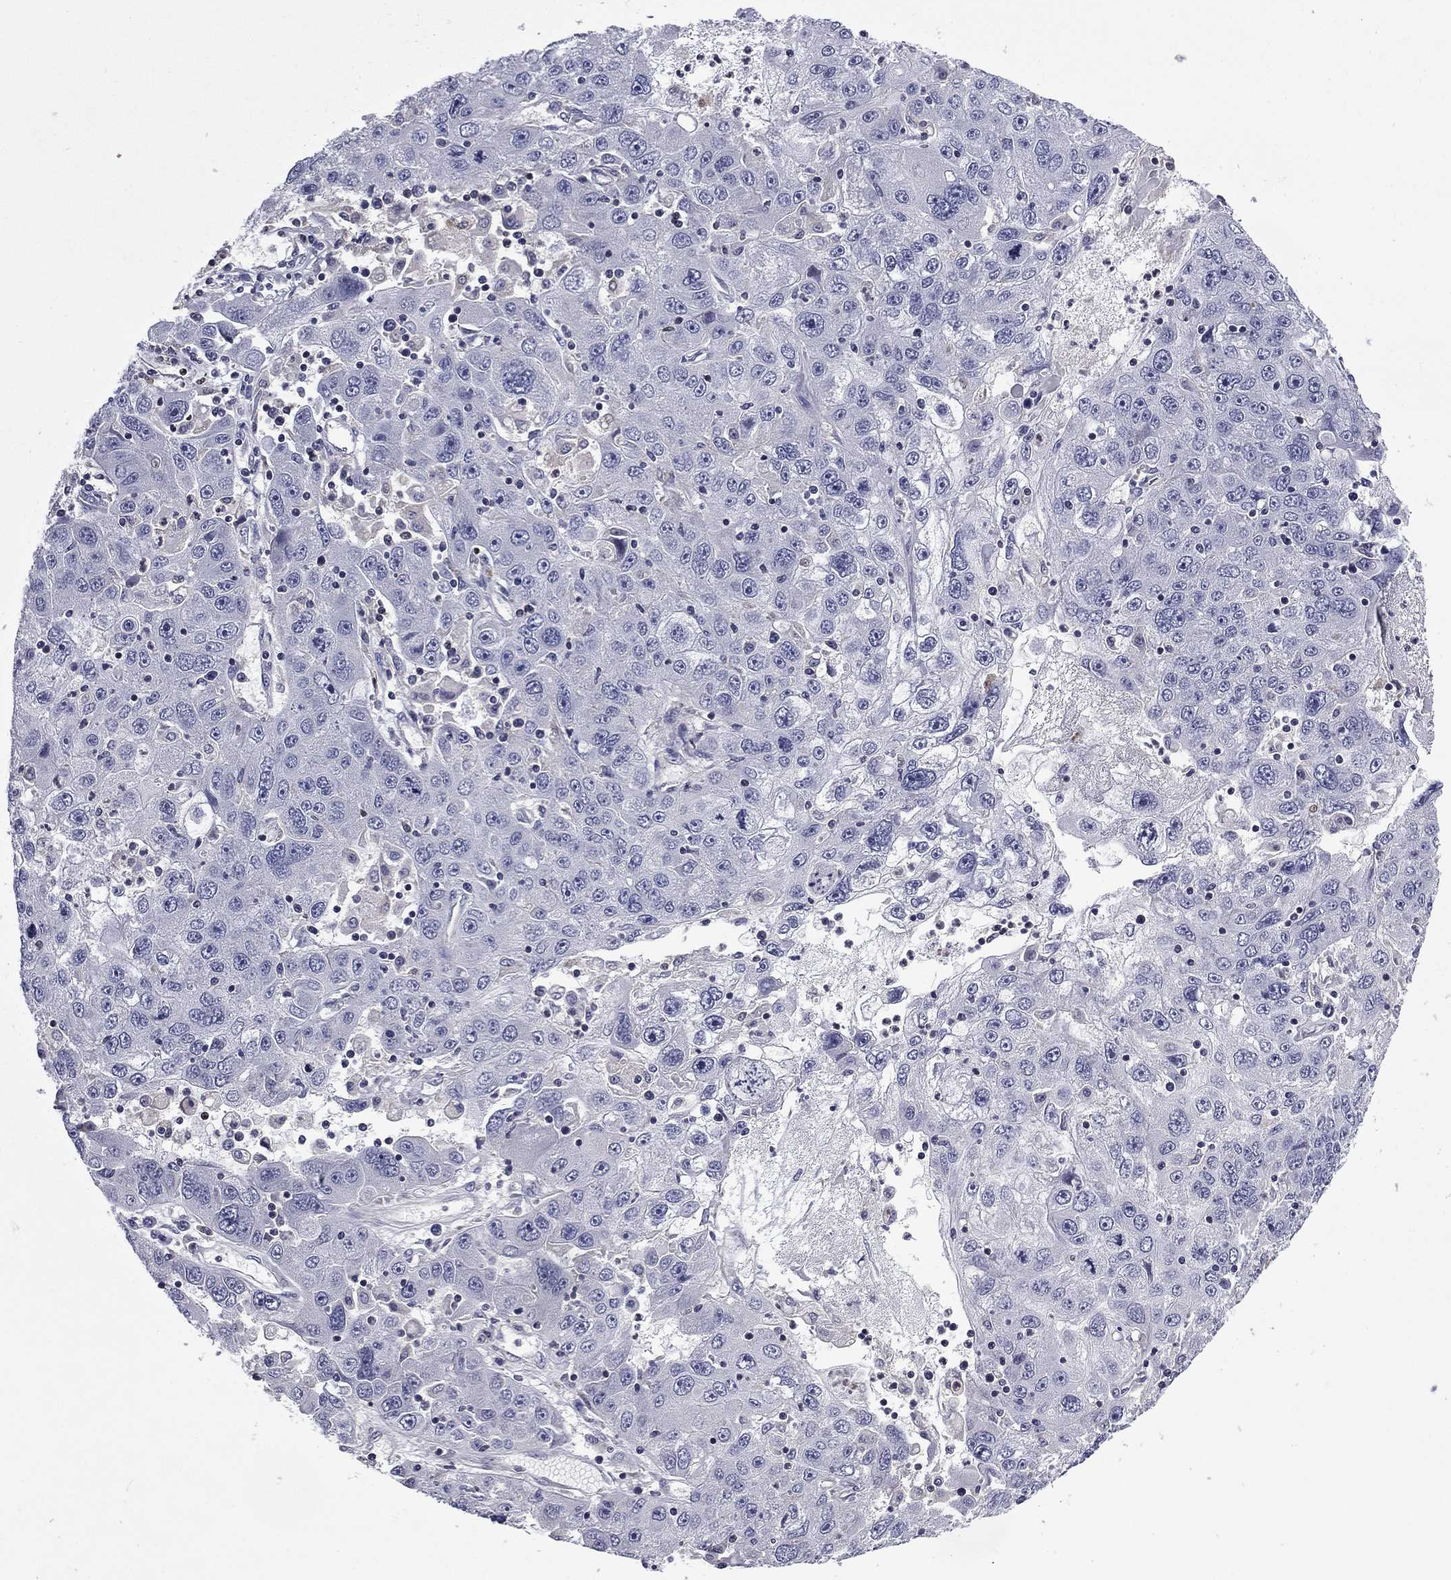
{"staining": {"intensity": "negative", "quantity": "none", "location": "none"}, "tissue": "stomach cancer", "cell_type": "Tumor cells", "image_type": "cancer", "snomed": [{"axis": "morphology", "description": "Adenocarcinoma, NOS"}, {"axis": "topography", "description": "Stomach"}], "caption": "Immunohistochemical staining of stomach cancer exhibits no significant positivity in tumor cells.", "gene": "ARHGAP45", "patient": {"sex": "male", "age": 56}}